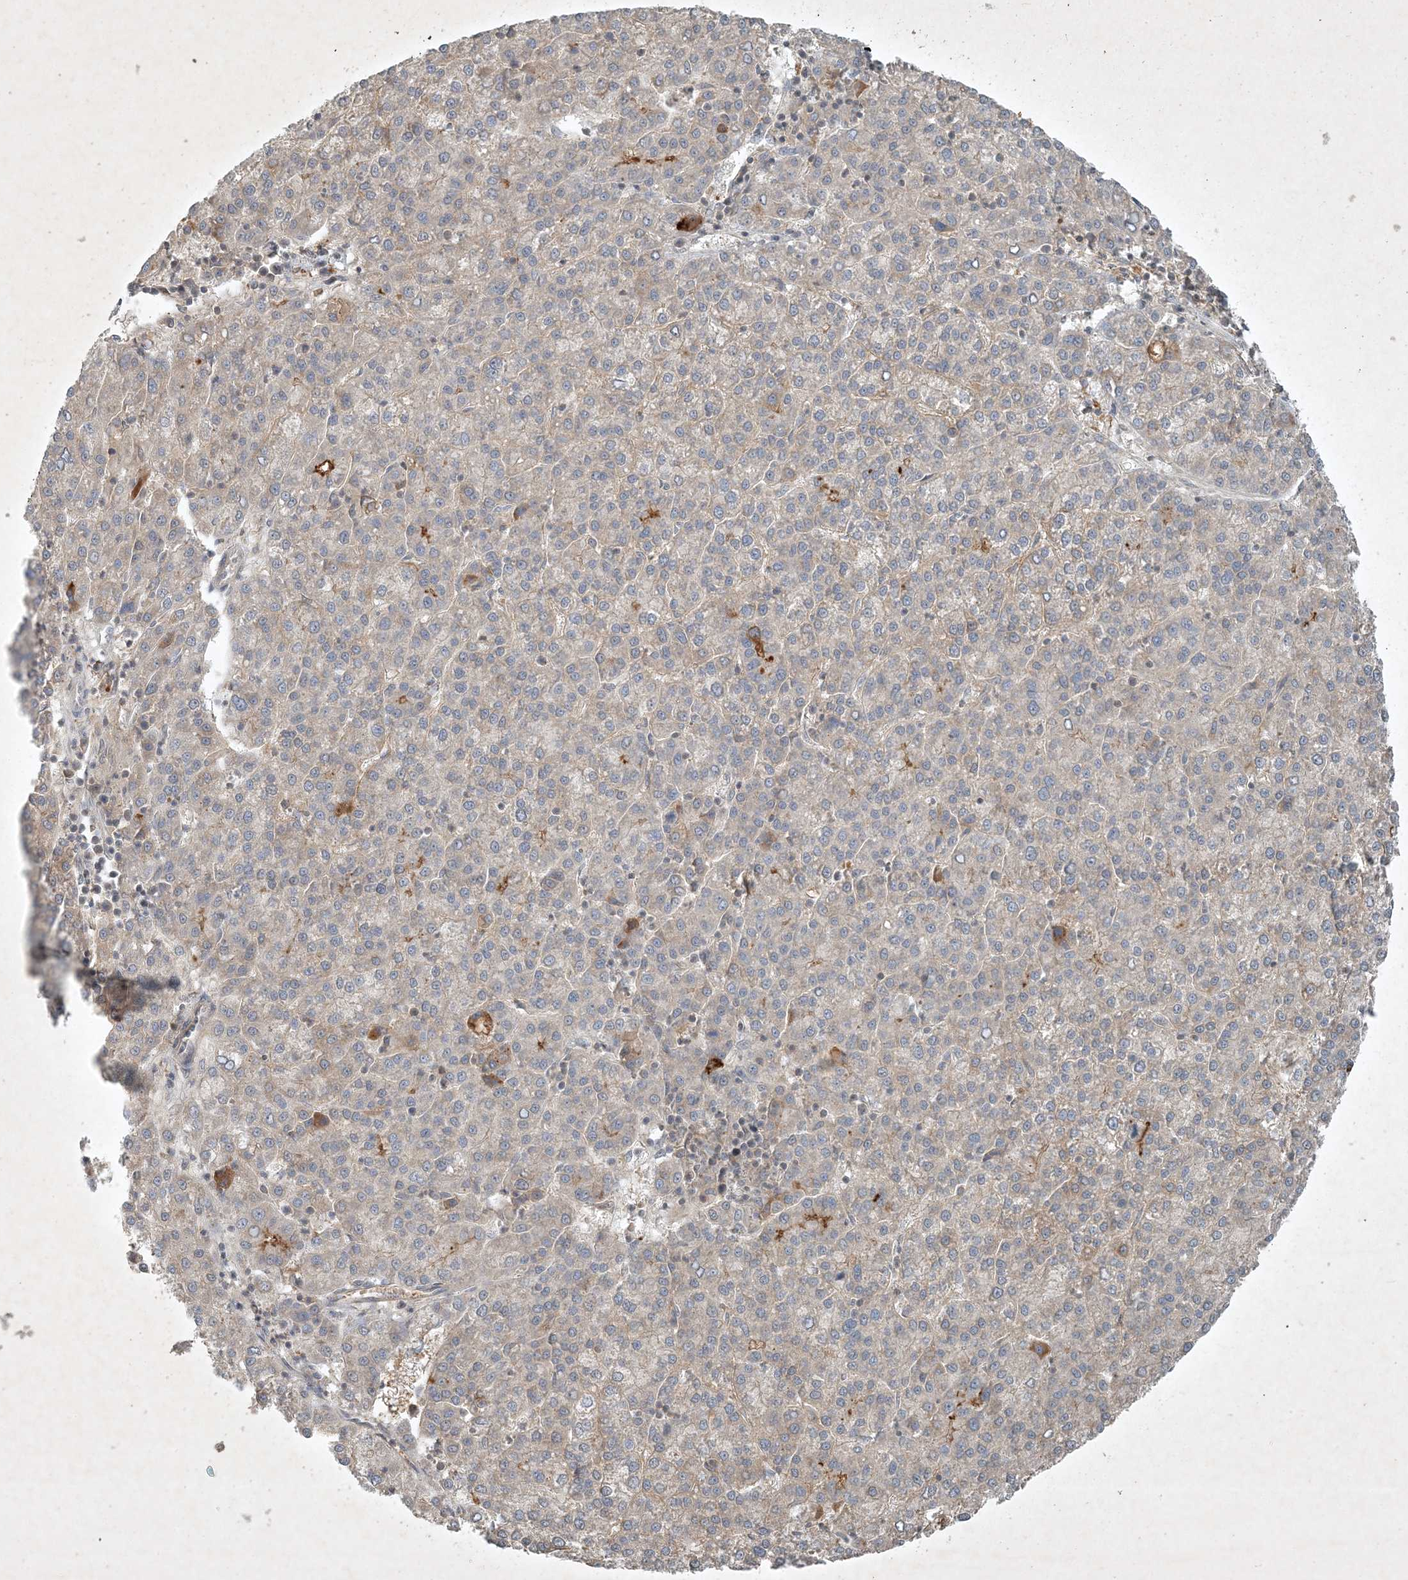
{"staining": {"intensity": "weak", "quantity": "<25%", "location": "cytoplasmic/membranous"}, "tissue": "liver cancer", "cell_type": "Tumor cells", "image_type": "cancer", "snomed": [{"axis": "morphology", "description": "Carcinoma, Hepatocellular, NOS"}, {"axis": "topography", "description": "Liver"}], "caption": "This is an IHC photomicrograph of human hepatocellular carcinoma (liver). There is no expression in tumor cells.", "gene": "TNFAIP6", "patient": {"sex": "female", "age": 58}}